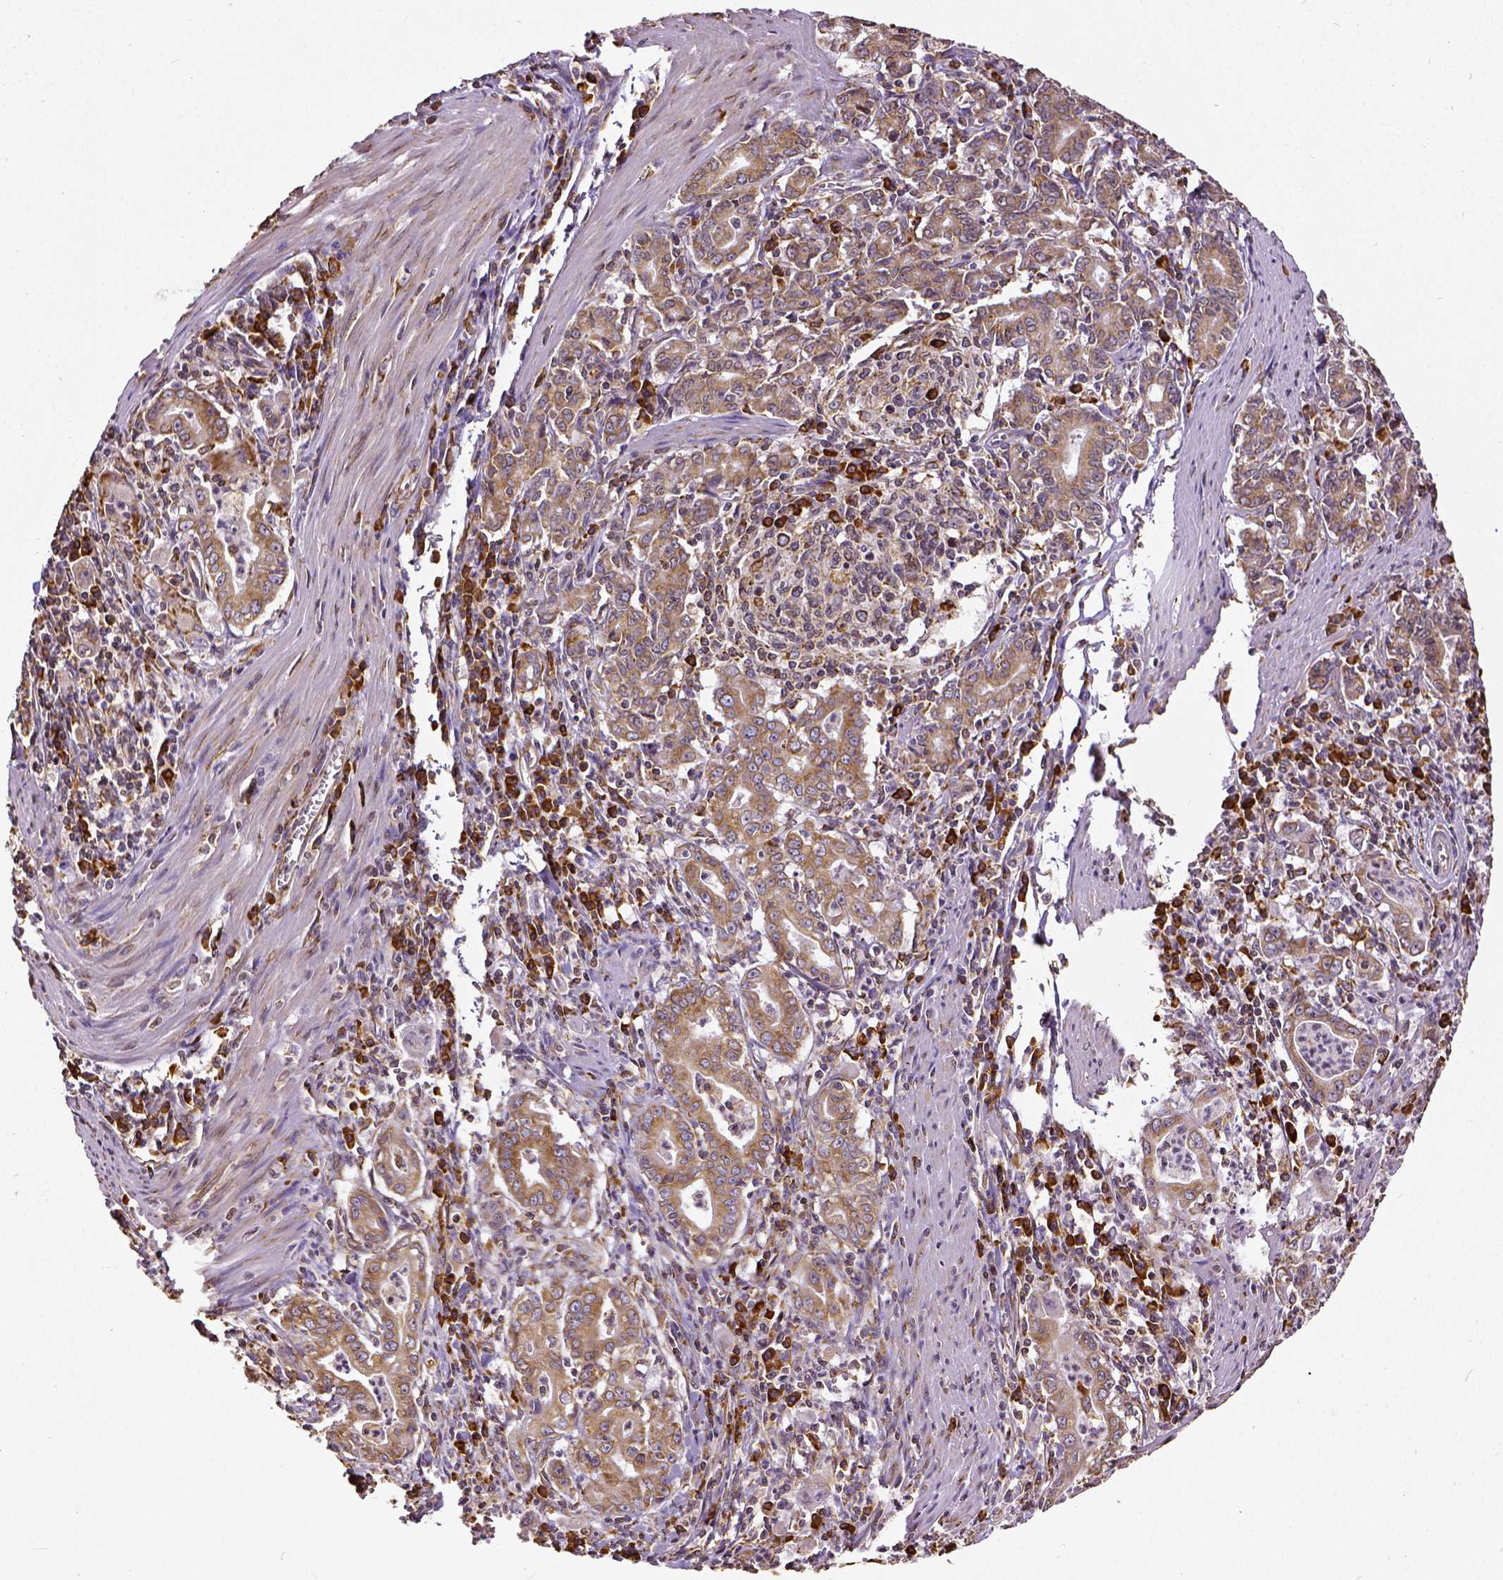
{"staining": {"intensity": "moderate", "quantity": ">75%", "location": "cytoplasmic/membranous"}, "tissue": "stomach cancer", "cell_type": "Tumor cells", "image_type": "cancer", "snomed": [{"axis": "morphology", "description": "Adenocarcinoma, NOS"}, {"axis": "topography", "description": "Stomach, upper"}], "caption": "Adenocarcinoma (stomach) was stained to show a protein in brown. There is medium levels of moderate cytoplasmic/membranous staining in approximately >75% of tumor cells. The staining was performed using DAB to visualize the protein expression in brown, while the nuclei were stained in blue with hematoxylin (Magnification: 20x).", "gene": "MTDH", "patient": {"sex": "female", "age": 79}}